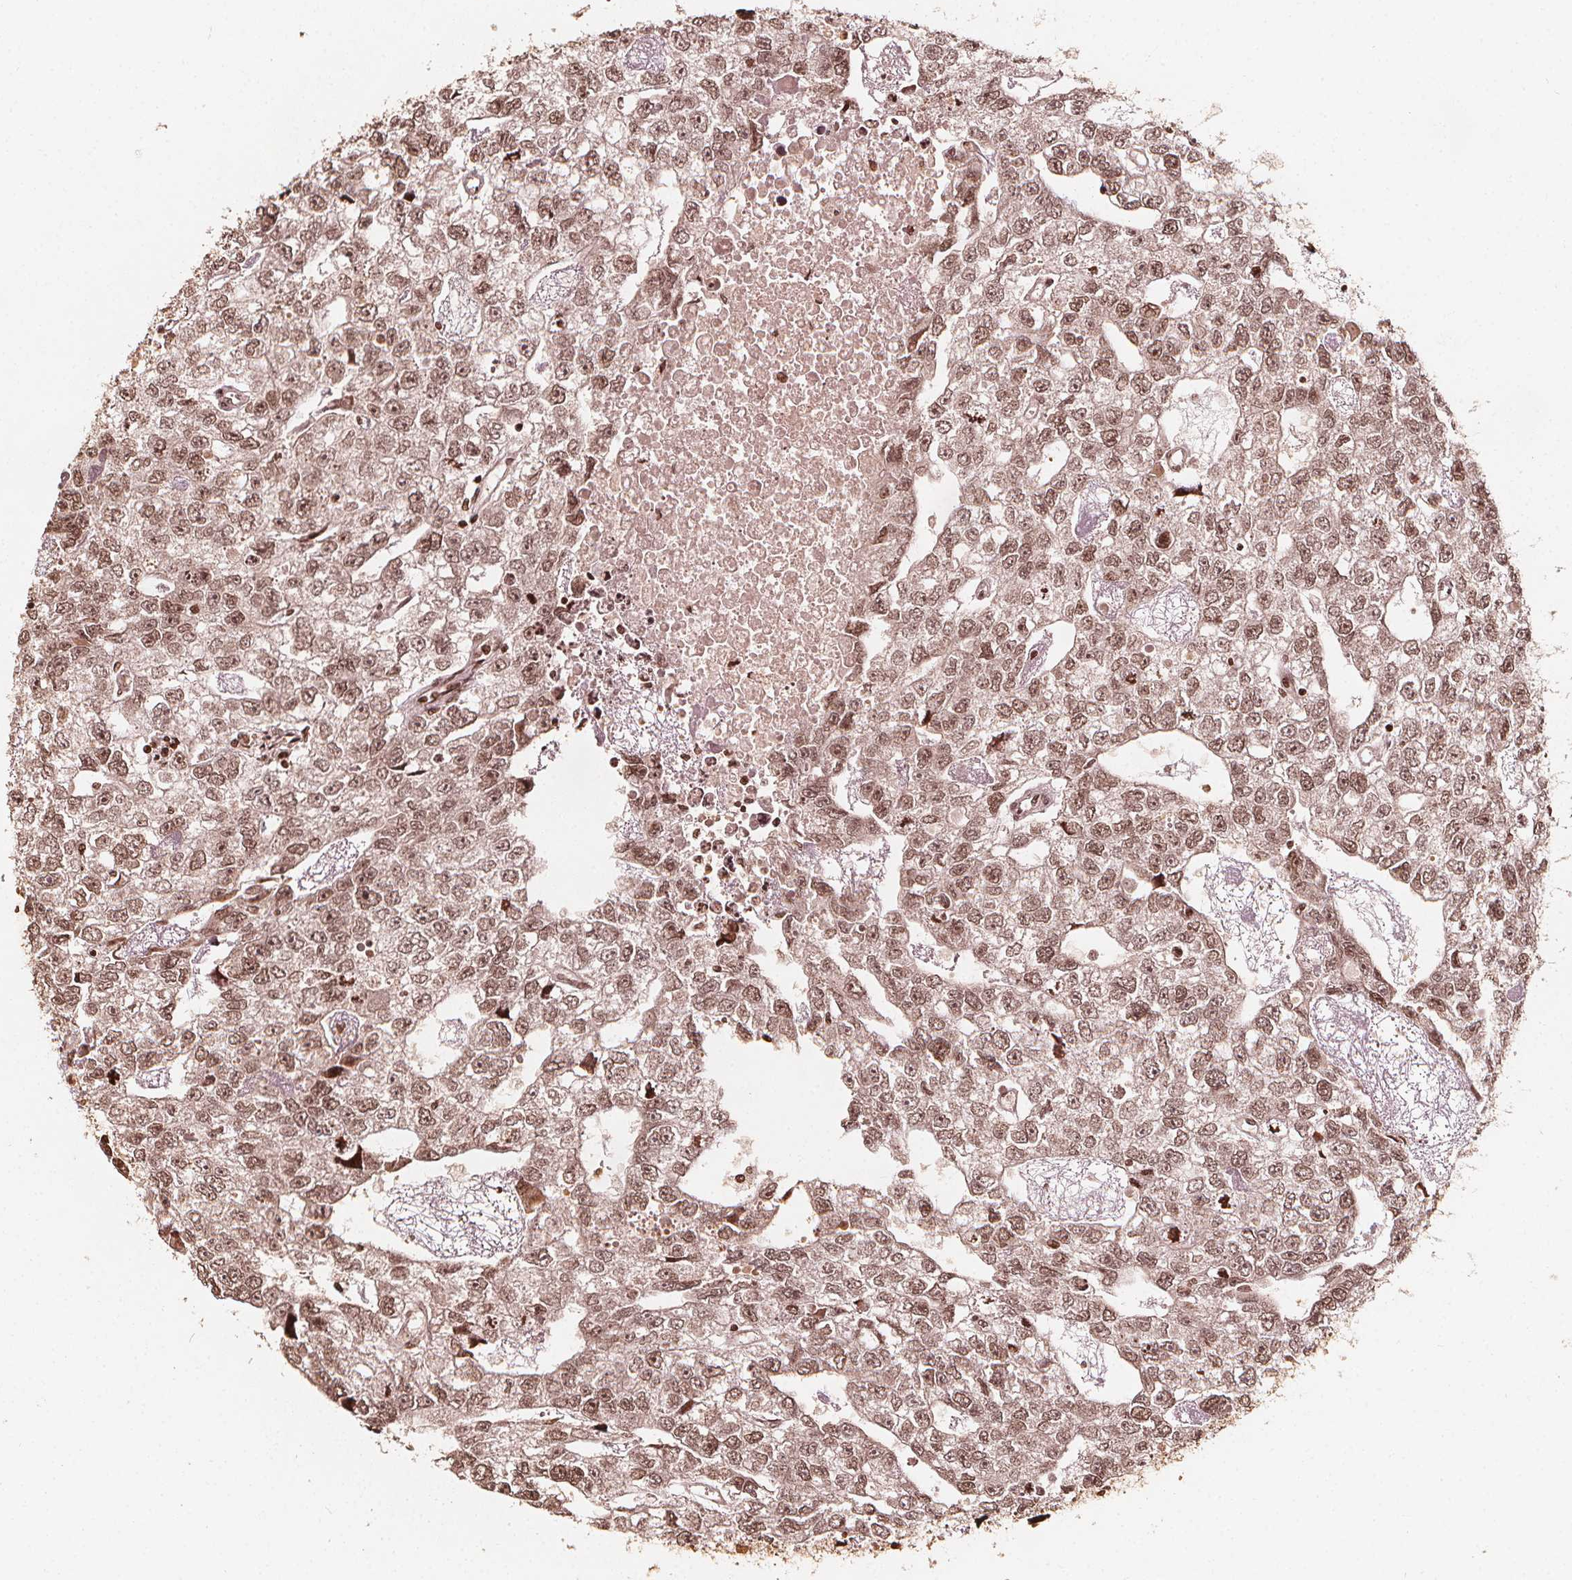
{"staining": {"intensity": "weak", "quantity": ">75%", "location": "nuclear"}, "tissue": "testis cancer", "cell_type": "Tumor cells", "image_type": "cancer", "snomed": [{"axis": "morphology", "description": "Carcinoma, Embryonal, NOS"}, {"axis": "morphology", "description": "Teratoma, malignant, NOS"}, {"axis": "topography", "description": "Testis"}], "caption": "A brown stain labels weak nuclear expression of a protein in human testis embryonal carcinoma tumor cells. (DAB IHC with brightfield microscopy, high magnification).", "gene": "H3C14", "patient": {"sex": "male", "age": 44}}